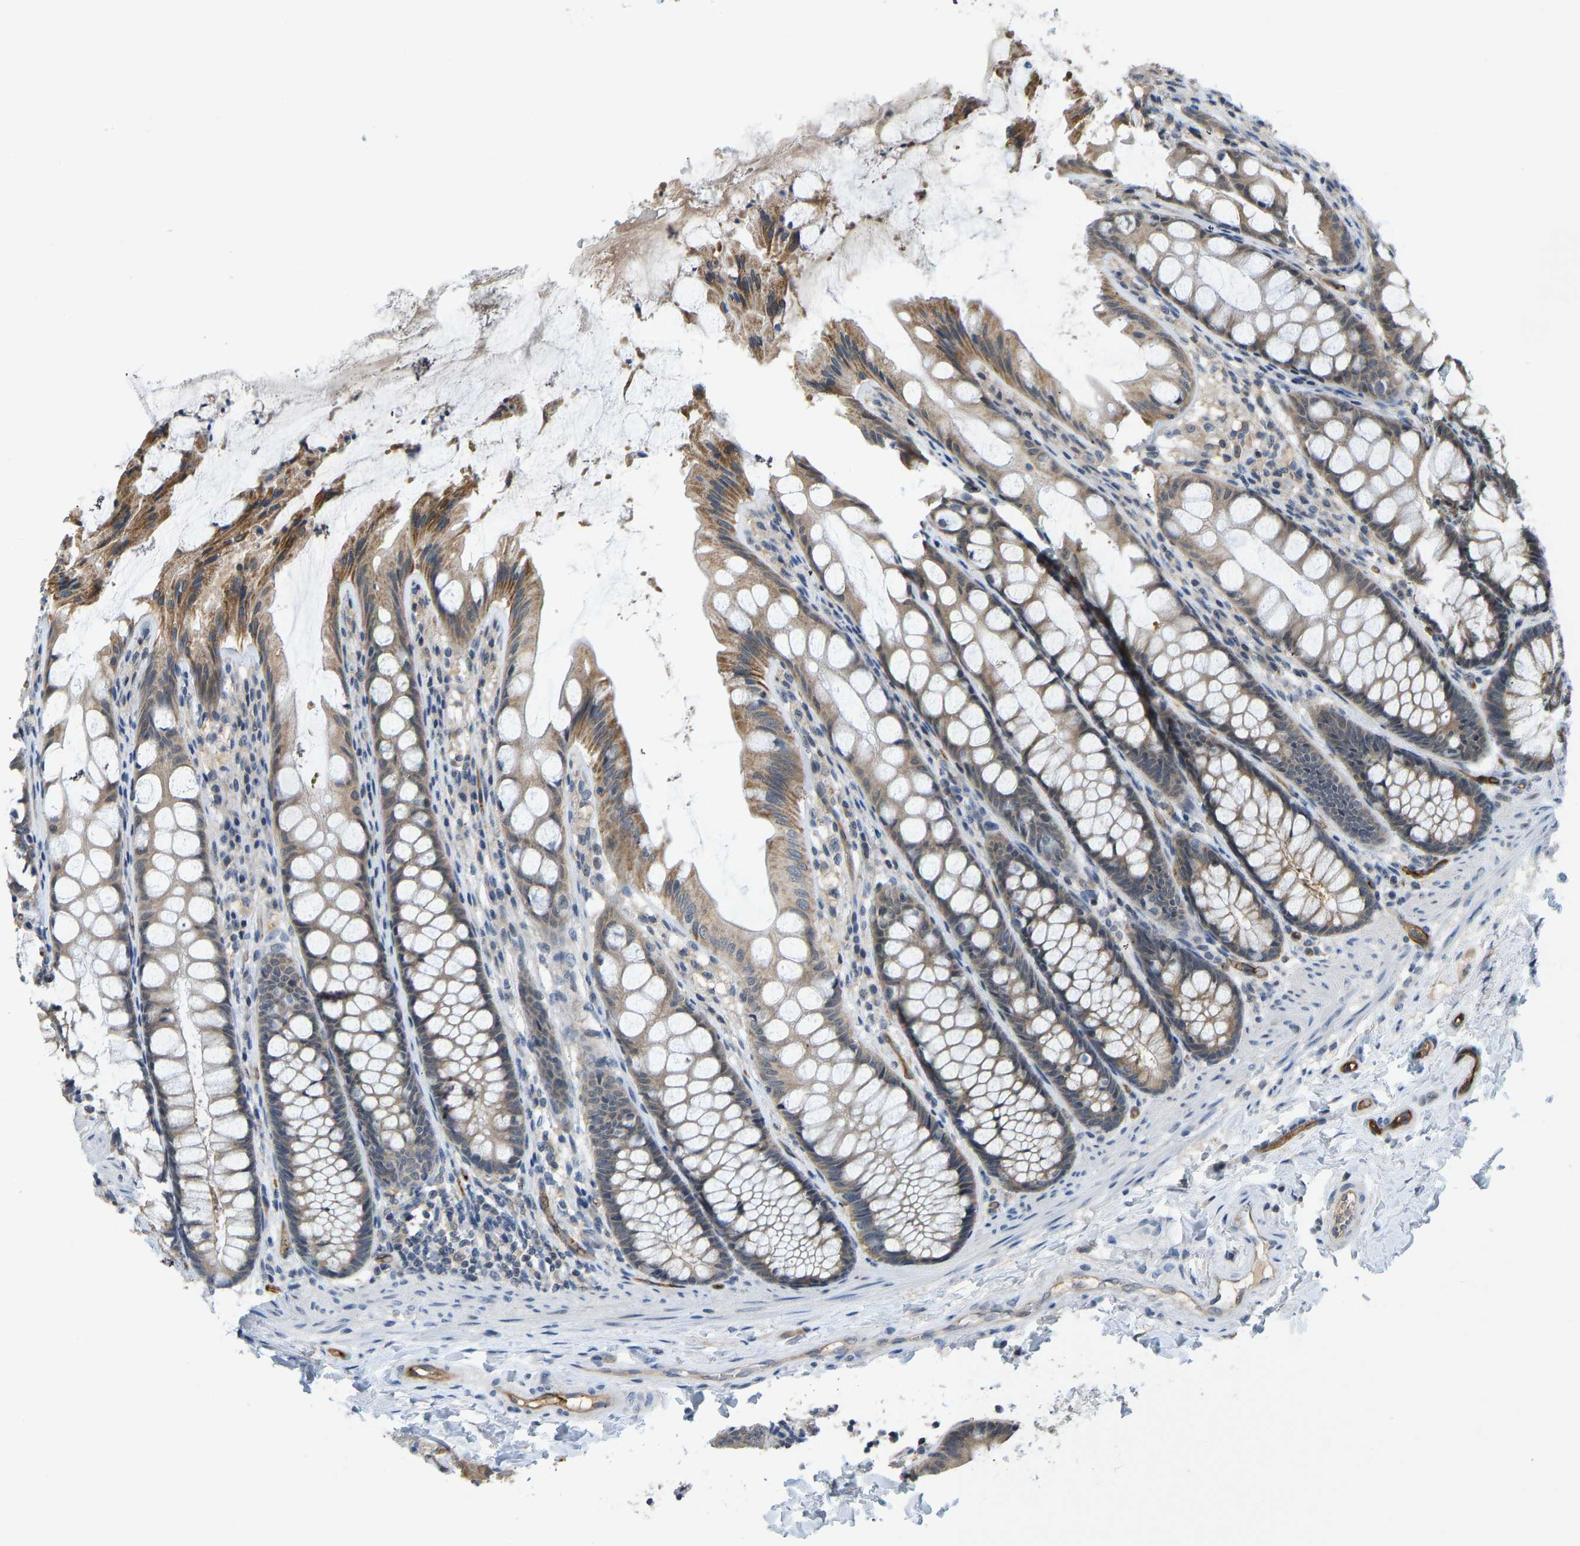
{"staining": {"intensity": "moderate", "quantity": ">75%", "location": "cytoplasmic/membranous"}, "tissue": "colon", "cell_type": "Endothelial cells", "image_type": "normal", "snomed": [{"axis": "morphology", "description": "Normal tissue, NOS"}, {"axis": "topography", "description": "Colon"}], "caption": "Endothelial cells reveal medium levels of moderate cytoplasmic/membranous staining in approximately >75% of cells in benign colon. (DAB (3,3'-diaminobenzidine) = brown stain, brightfield microscopy at high magnification).", "gene": "CCT8", "patient": {"sex": "male", "age": 47}}